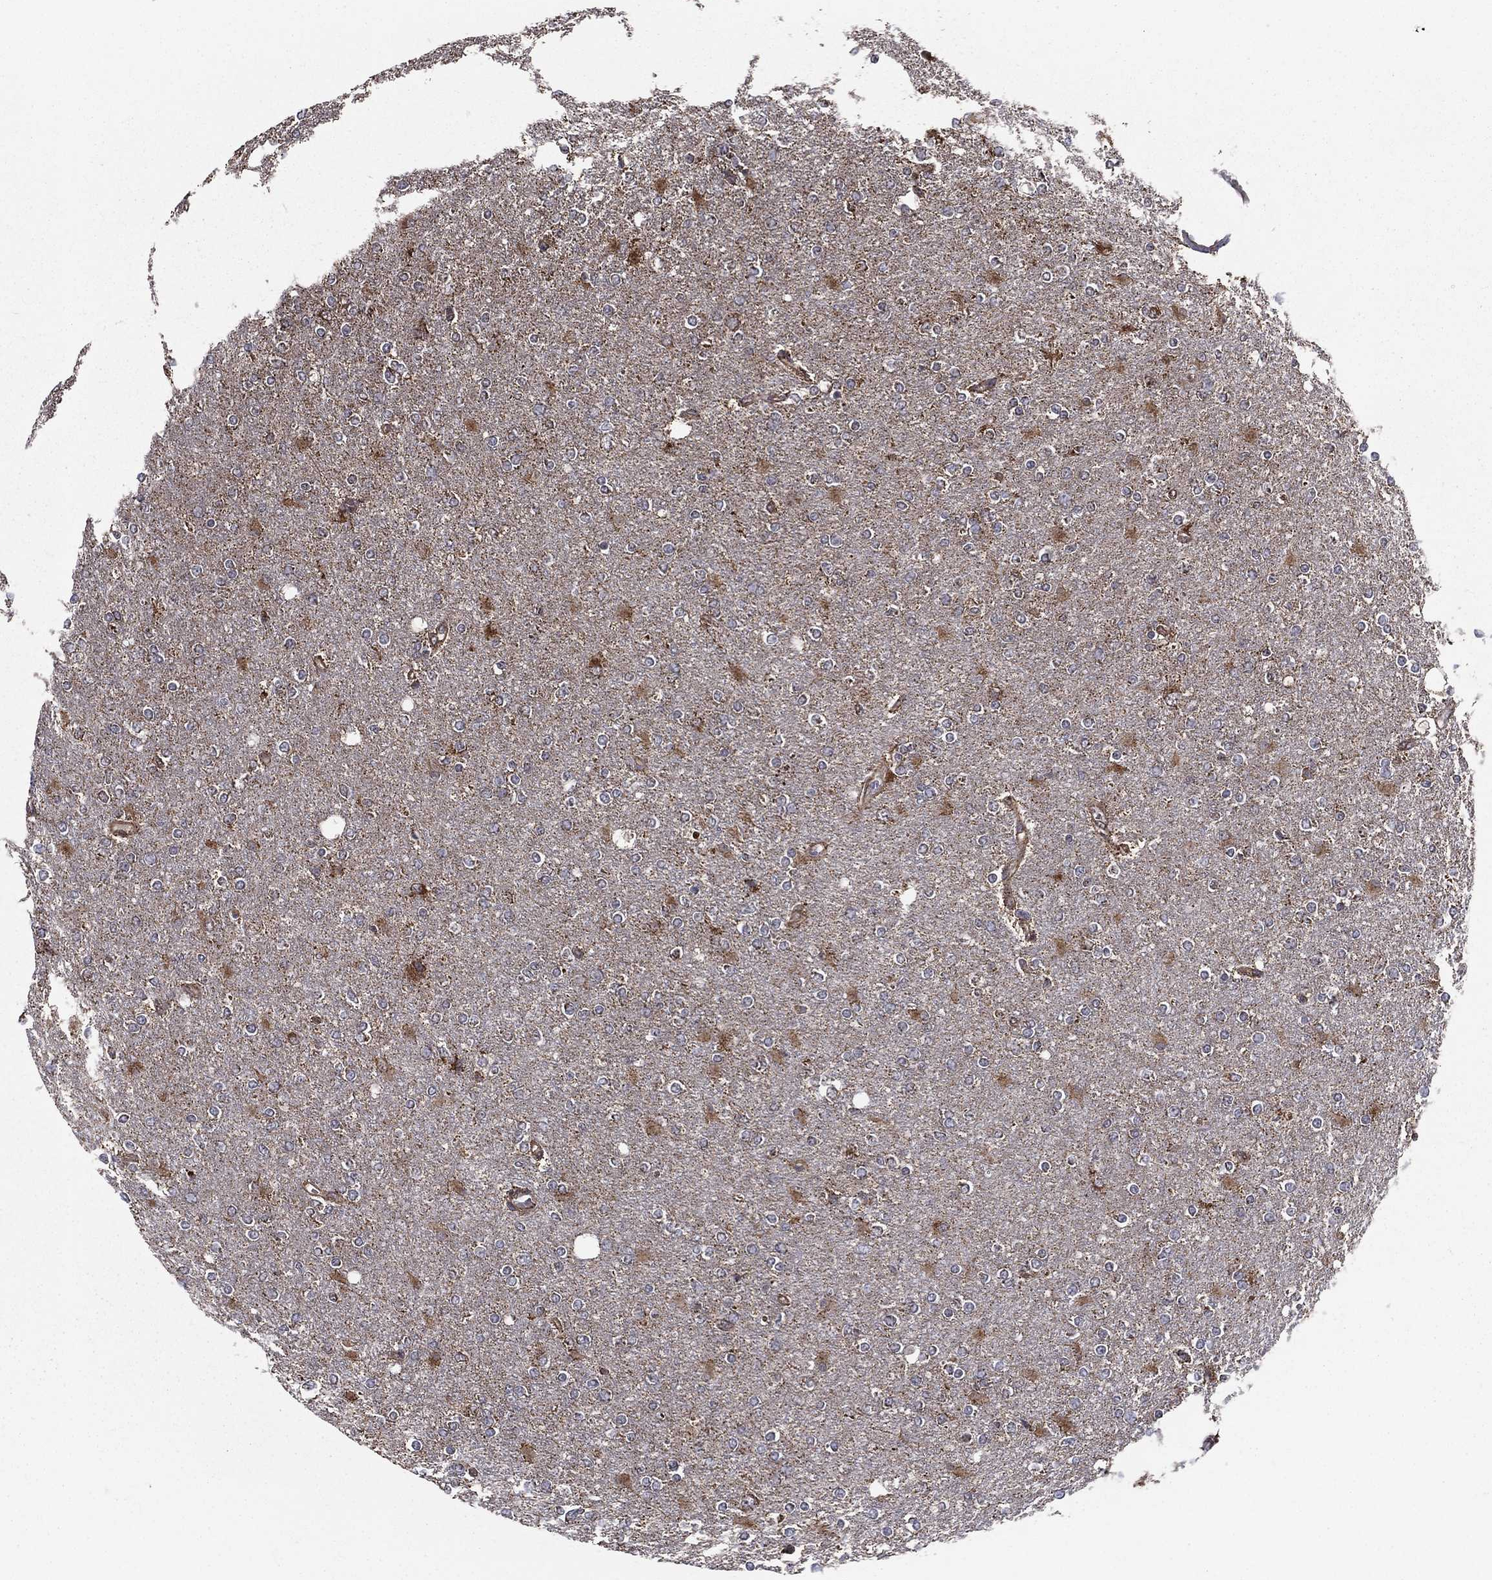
{"staining": {"intensity": "moderate", "quantity": "<25%", "location": "cytoplasmic/membranous"}, "tissue": "glioma", "cell_type": "Tumor cells", "image_type": "cancer", "snomed": [{"axis": "morphology", "description": "Glioma, malignant, High grade"}, {"axis": "topography", "description": "Cerebral cortex"}], "caption": "DAB (3,3'-diaminobenzidine) immunohistochemical staining of human glioma displays moderate cytoplasmic/membranous protein staining in about <25% of tumor cells. The staining was performed using DAB (3,3'-diaminobenzidine) to visualize the protein expression in brown, while the nuclei were stained in blue with hematoxylin (Magnification: 20x).", "gene": "RIGI", "patient": {"sex": "male", "age": 70}}